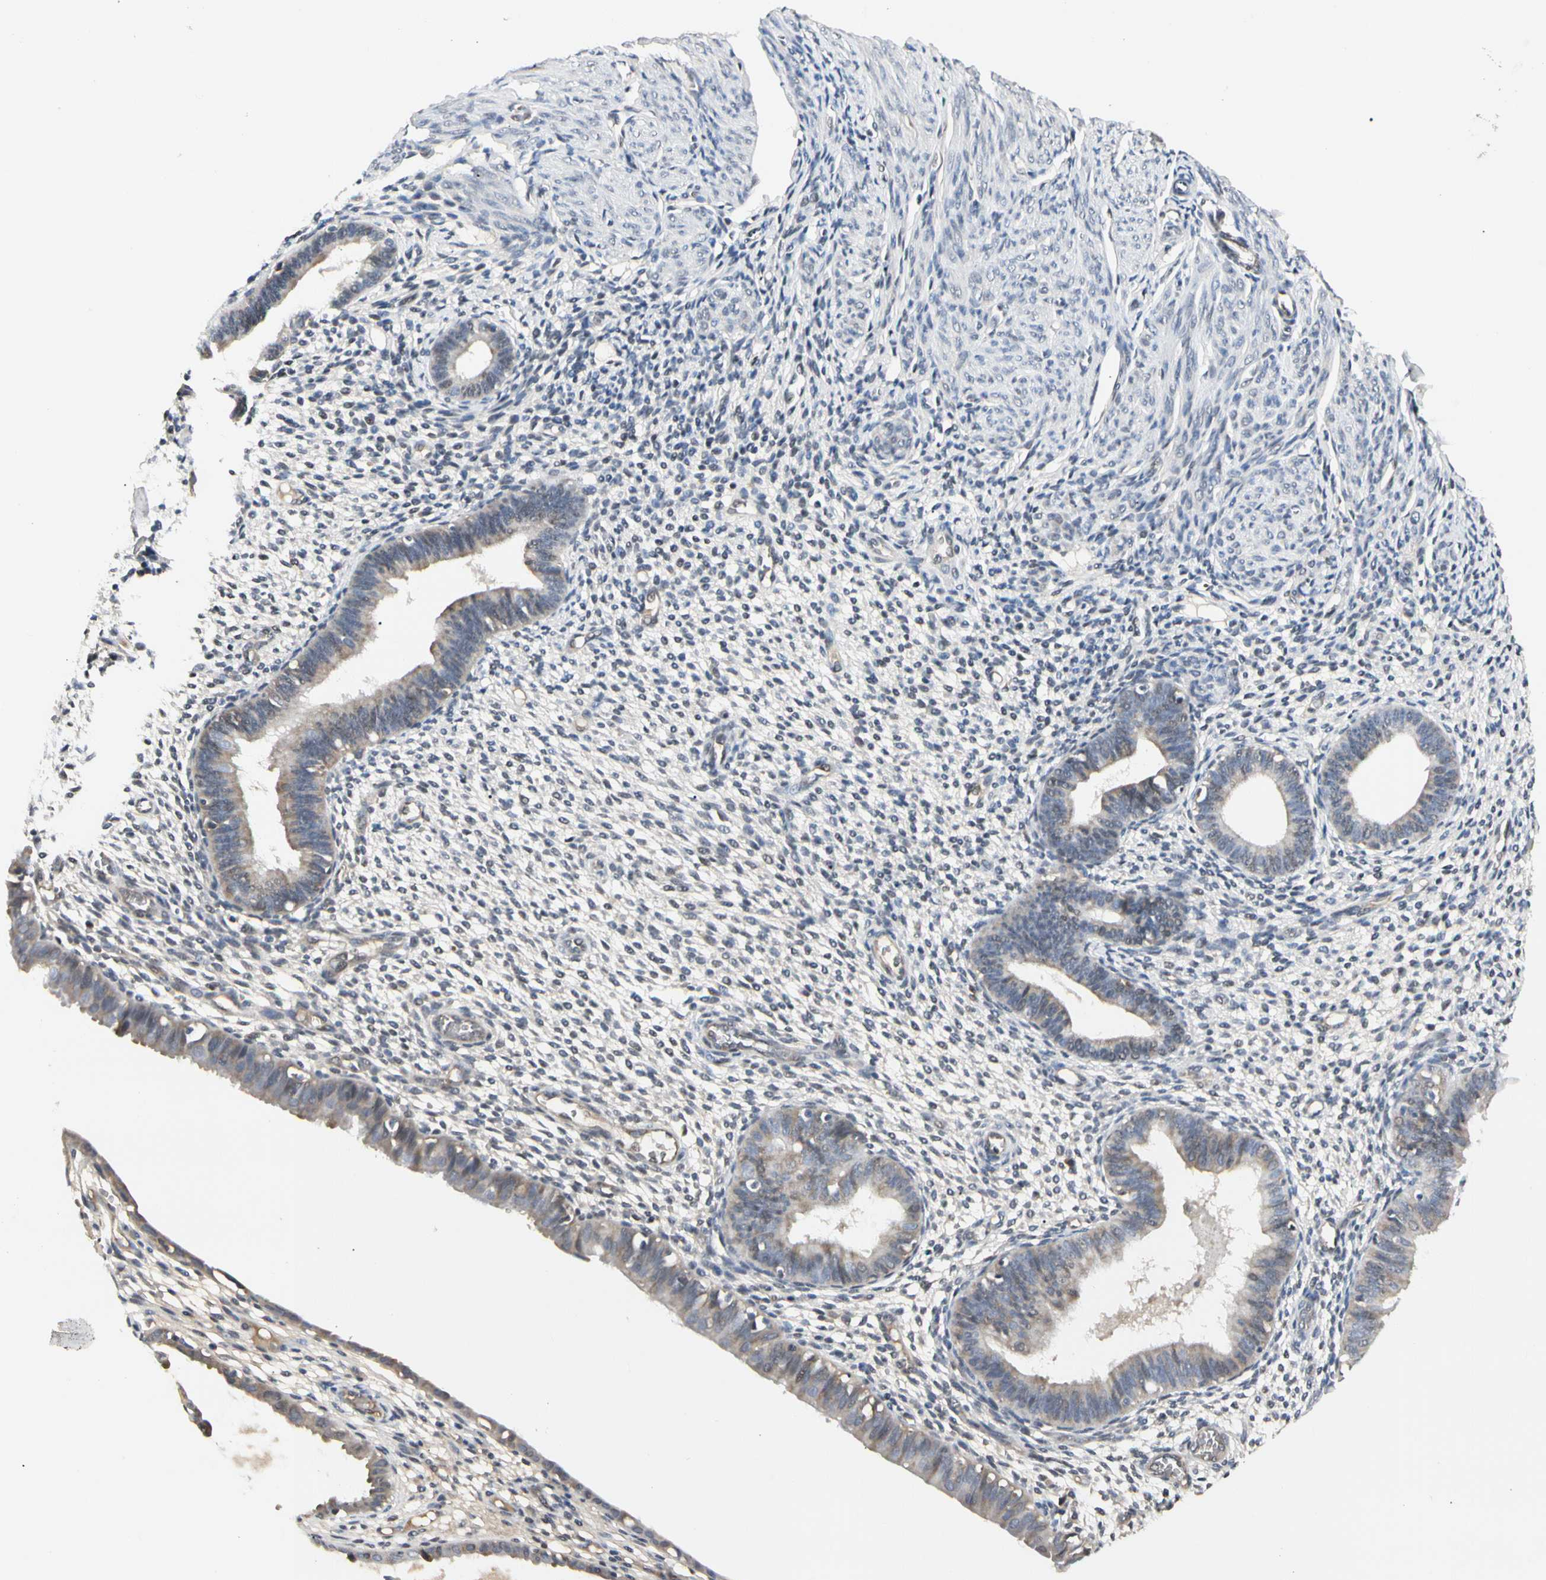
{"staining": {"intensity": "negative", "quantity": "none", "location": "none"}, "tissue": "endometrium", "cell_type": "Cells in endometrial stroma", "image_type": "normal", "snomed": [{"axis": "morphology", "description": "Normal tissue, NOS"}, {"axis": "topography", "description": "Endometrium"}], "caption": "A high-resolution image shows immunohistochemistry (IHC) staining of unremarkable endometrium, which shows no significant expression in cells in endometrial stroma.", "gene": "GREM1", "patient": {"sex": "female", "age": 61}}